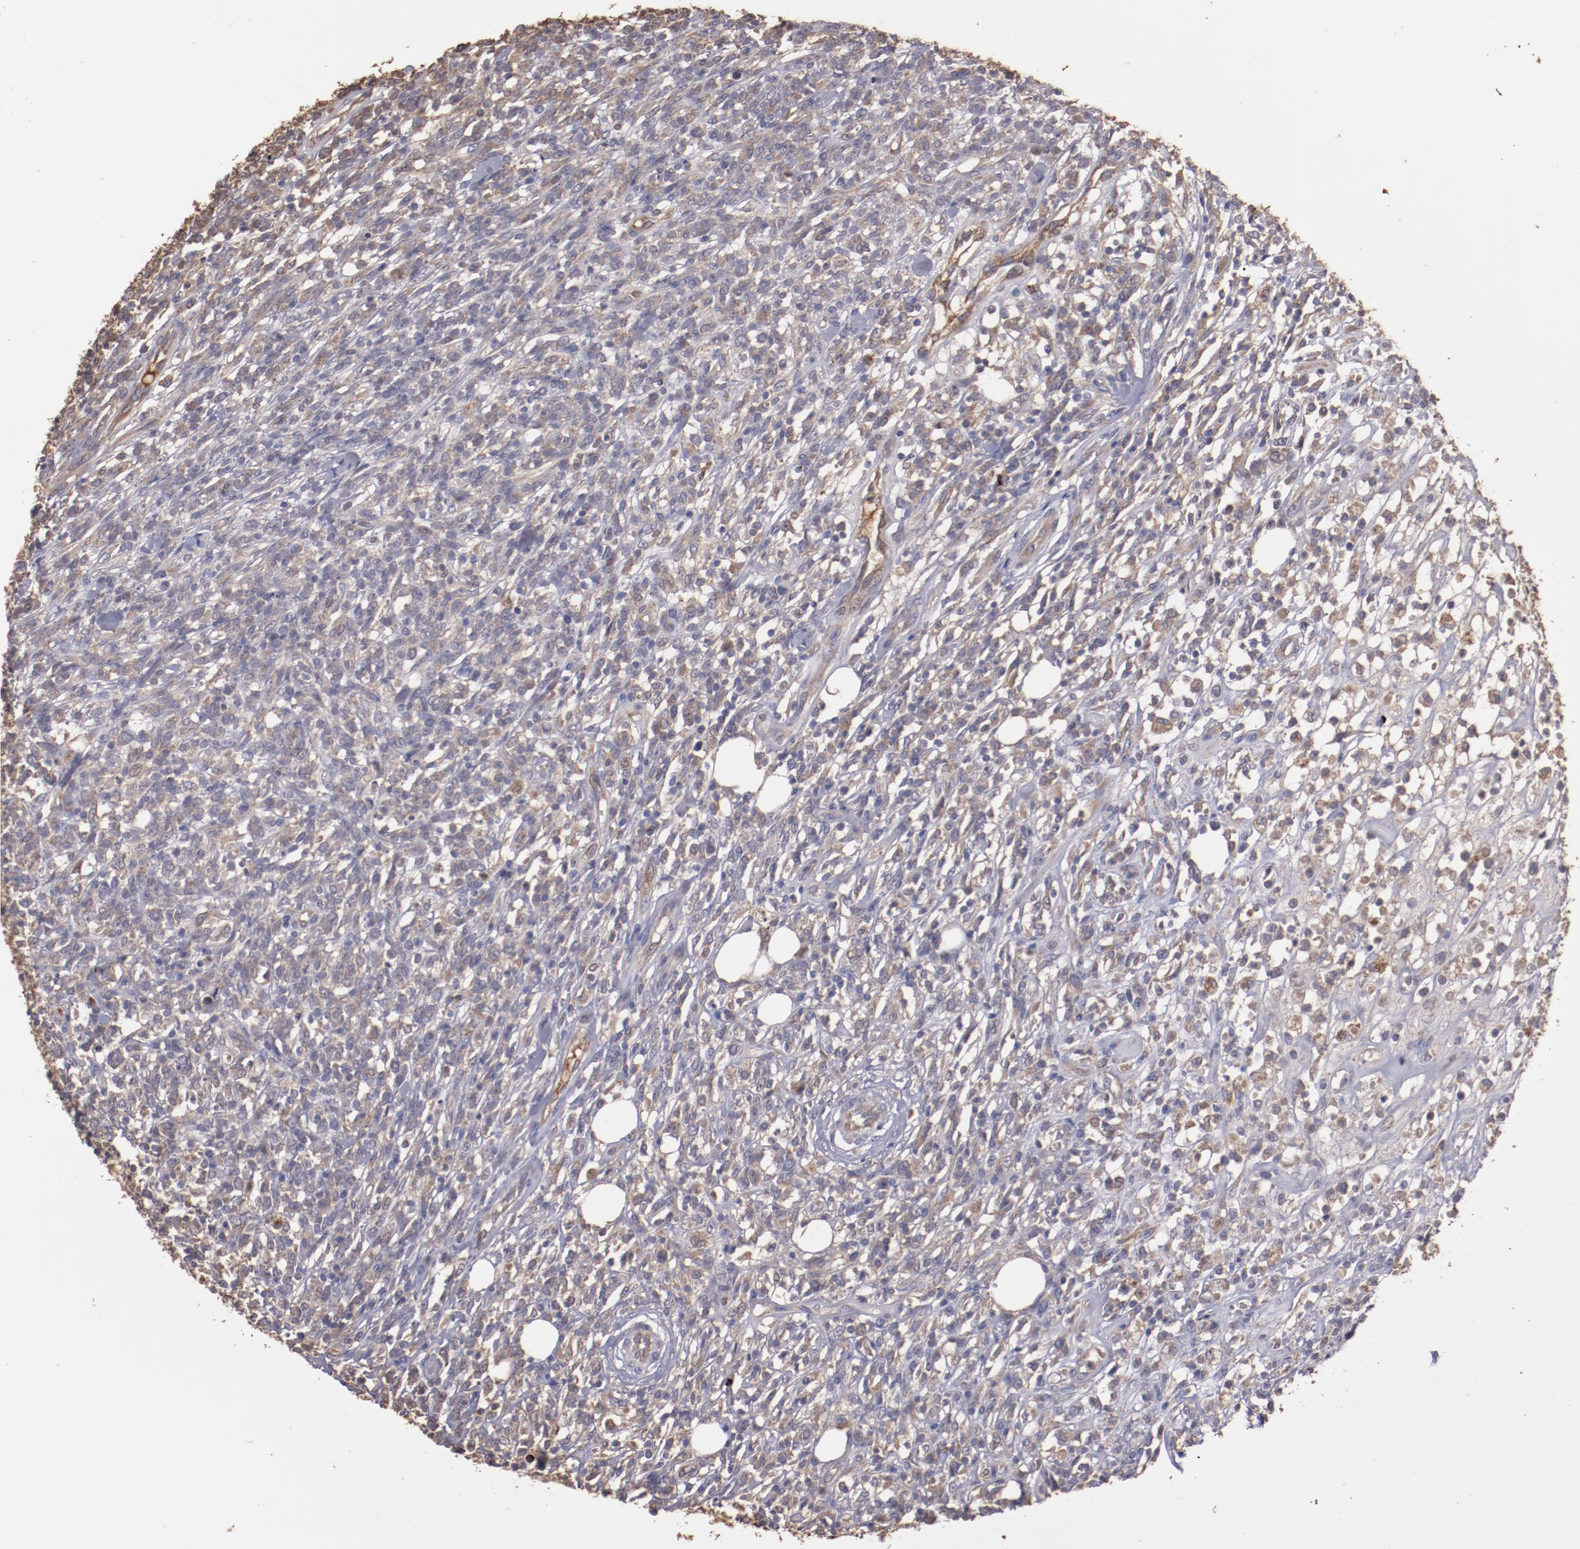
{"staining": {"intensity": "weak", "quantity": "25%-75%", "location": "cytoplasmic/membranous"}, "tissue": "lymphoma", "cell_type": "Tumor cells", "image_type": "cancer", "snomed": [{"axis": "morphology", "description": "Malignant lymphoma, non-Hodgkin's type, High grade"}, {"axis": "topography", "description": "Lymph node"}], "caption": "The histopathology image shows immunohistochemical staining of high-grade malignant lymphoma, non-Hodgkin's type. There is weak cytoplasmic/membranous staining is appreciated in about 25%-75% of tumor cells. (DAB (3,3'-diaminobenzidine) IHC, brown staining for protein, blue staining for nuclei).", "gene": "SRRD", "patient": {"sex": "female", "age": 73}}